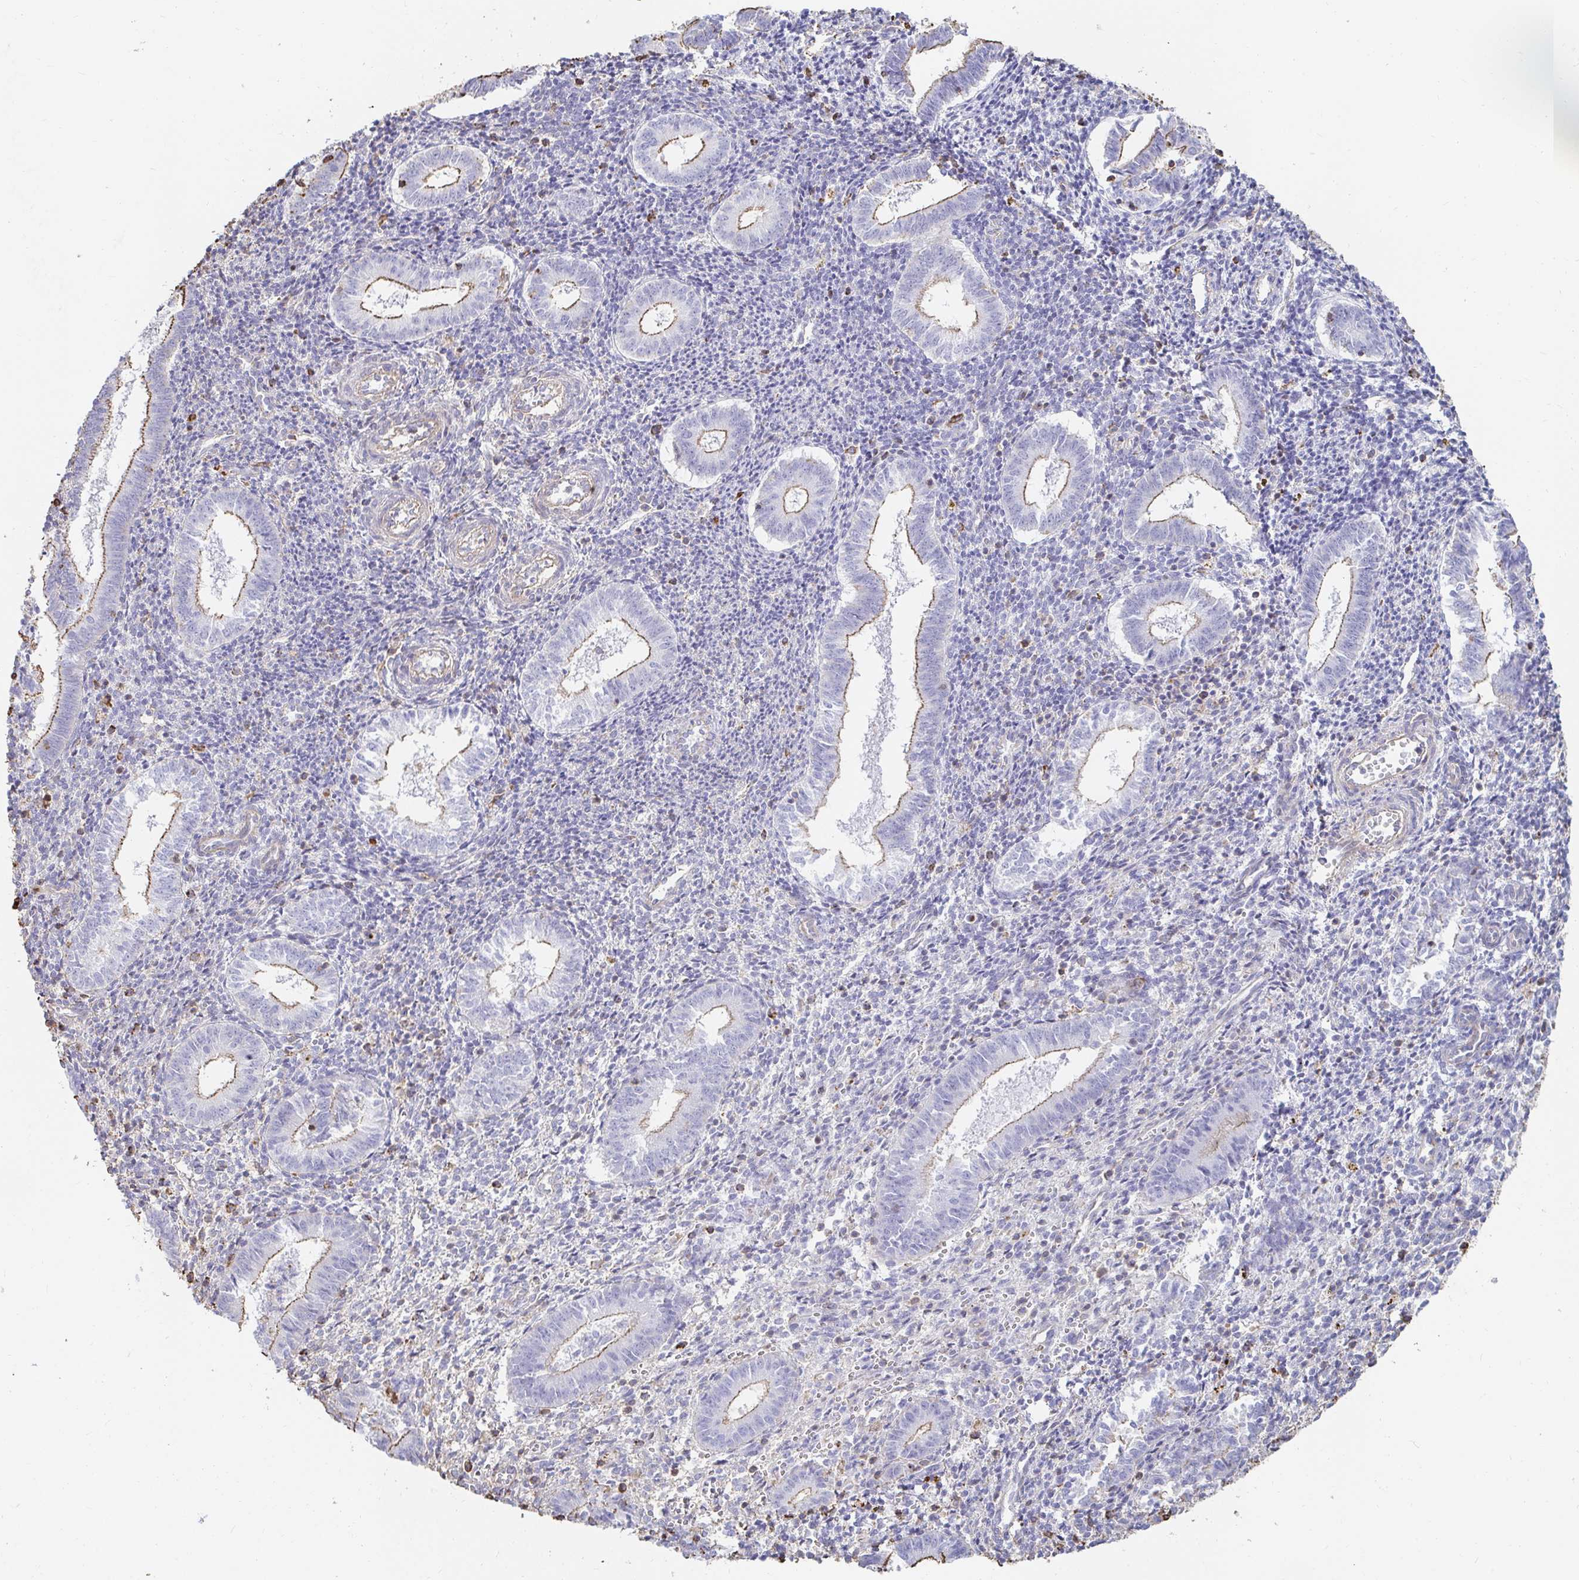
{"staining": {"intensity": "negative", "quantity": "none", "location": "none"}, "tissue": "endometrium", "cell_type": "Cells in endometrial stroma", "image_type": "normal", "snomed": [{"axis": "morphology", "description": "Normal tissue, NOS"}, {"axis": "topography", "description": "Endometrium"}], "caption": "Immunohistochemistry of normal endometrium shows no staining in cells in endometrial stroma.", "gene": "PTPN14", "patient": {"sex": "female", "age": 25}}